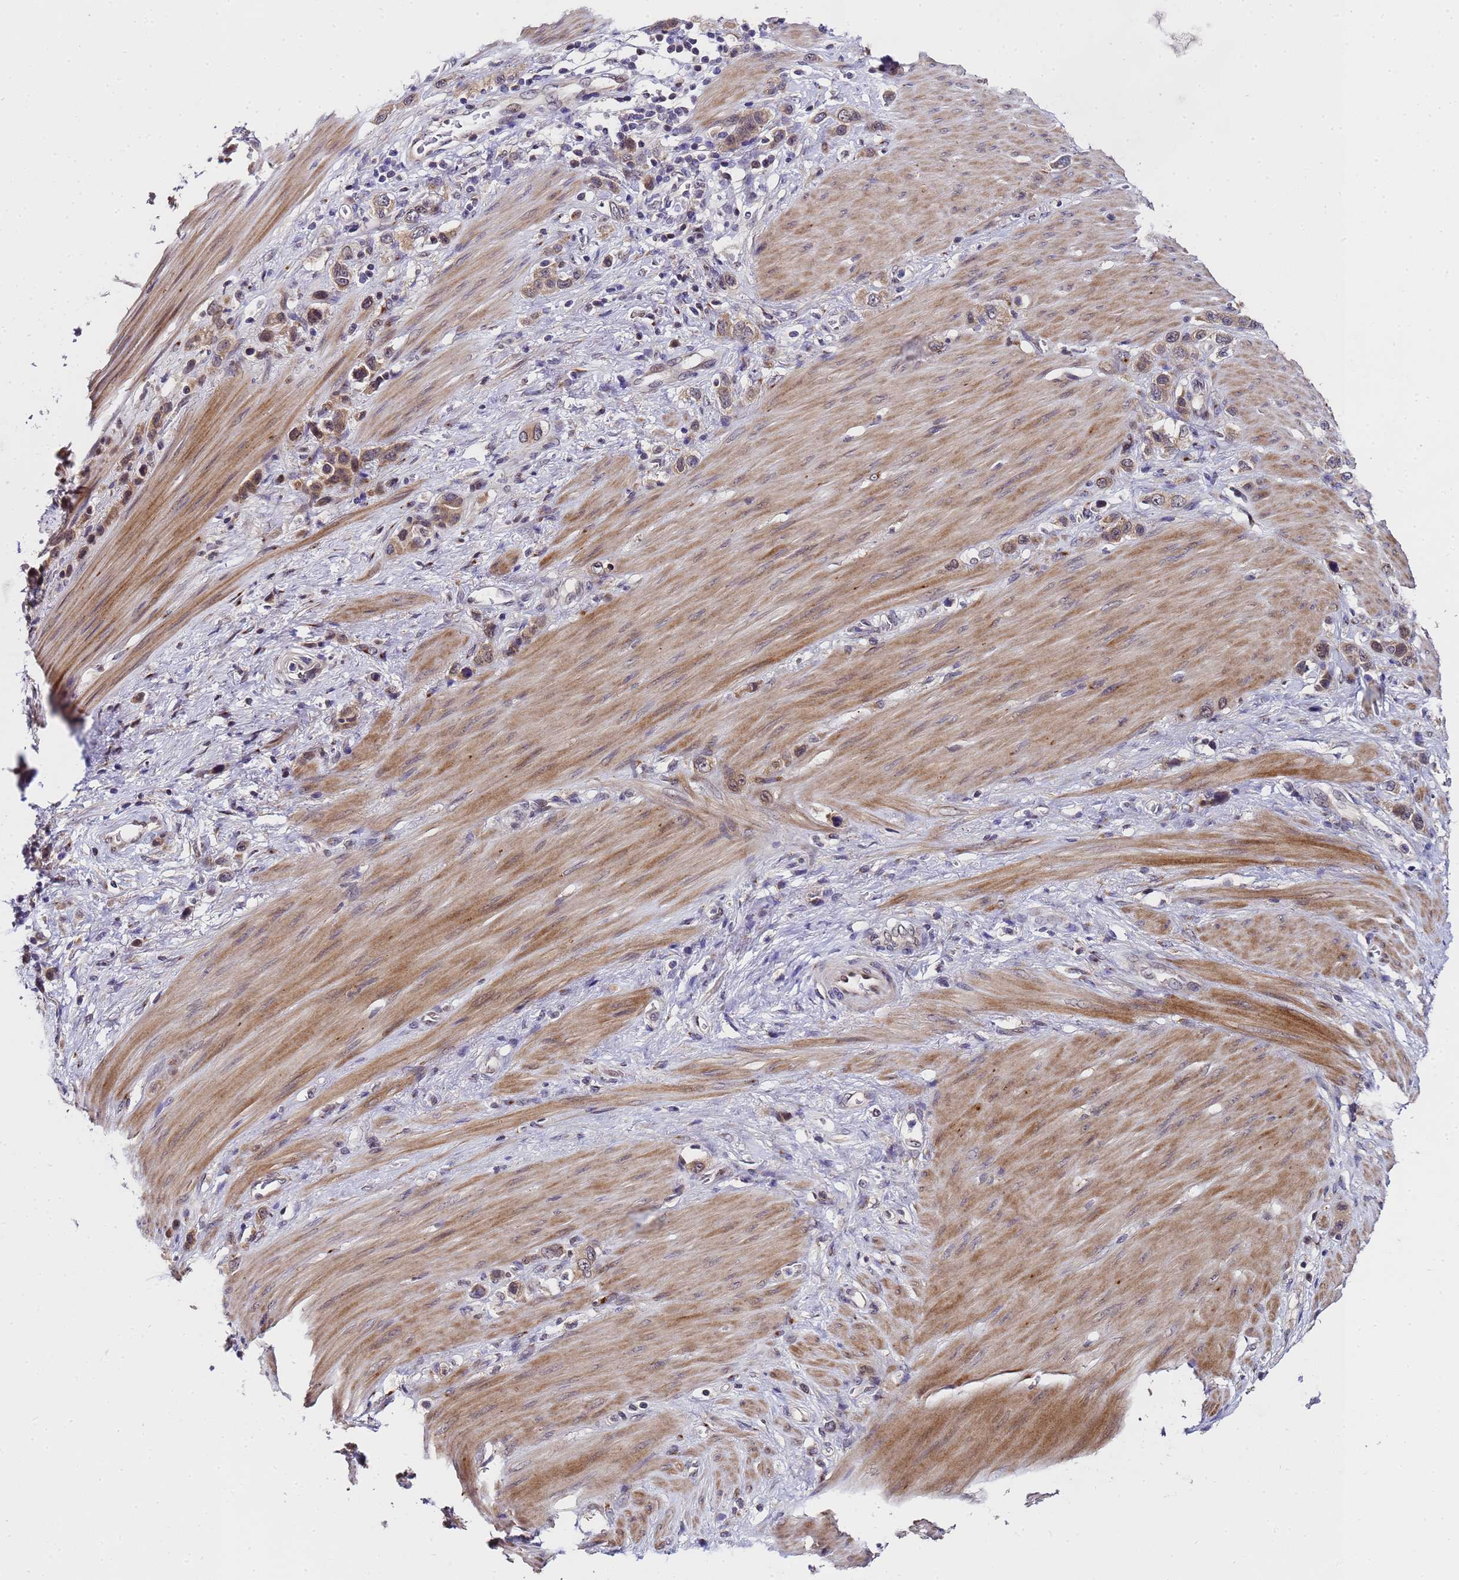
{"staining": {"intensity": "moderate", "quantity": ">75%", "location": "cytoplasmic/membranous"}, "tissue": "stomach cancer", "cell_type": "Tumor cells", "image_type": "cancer", "snomed": [{"axis": "morphology", "description": "Adenocarcinoma, NOS"}, {"axis": "morphology", "description": "Adenocarcinoma, High grade"}, {"axis": "topography", "description": "Stomach, upper"}, {"axis": "topography", "description": "Stomach, lower"}], "caption": "Approximately >75% of tumor cells in human stomach adenocarcinoma exhibit moderate cytoplasmic/membranous protein staining as visualized by brown immunohistochemical staining.", "gene": "ANAPC13", "patient": {"sex": "female", "age": 65}}